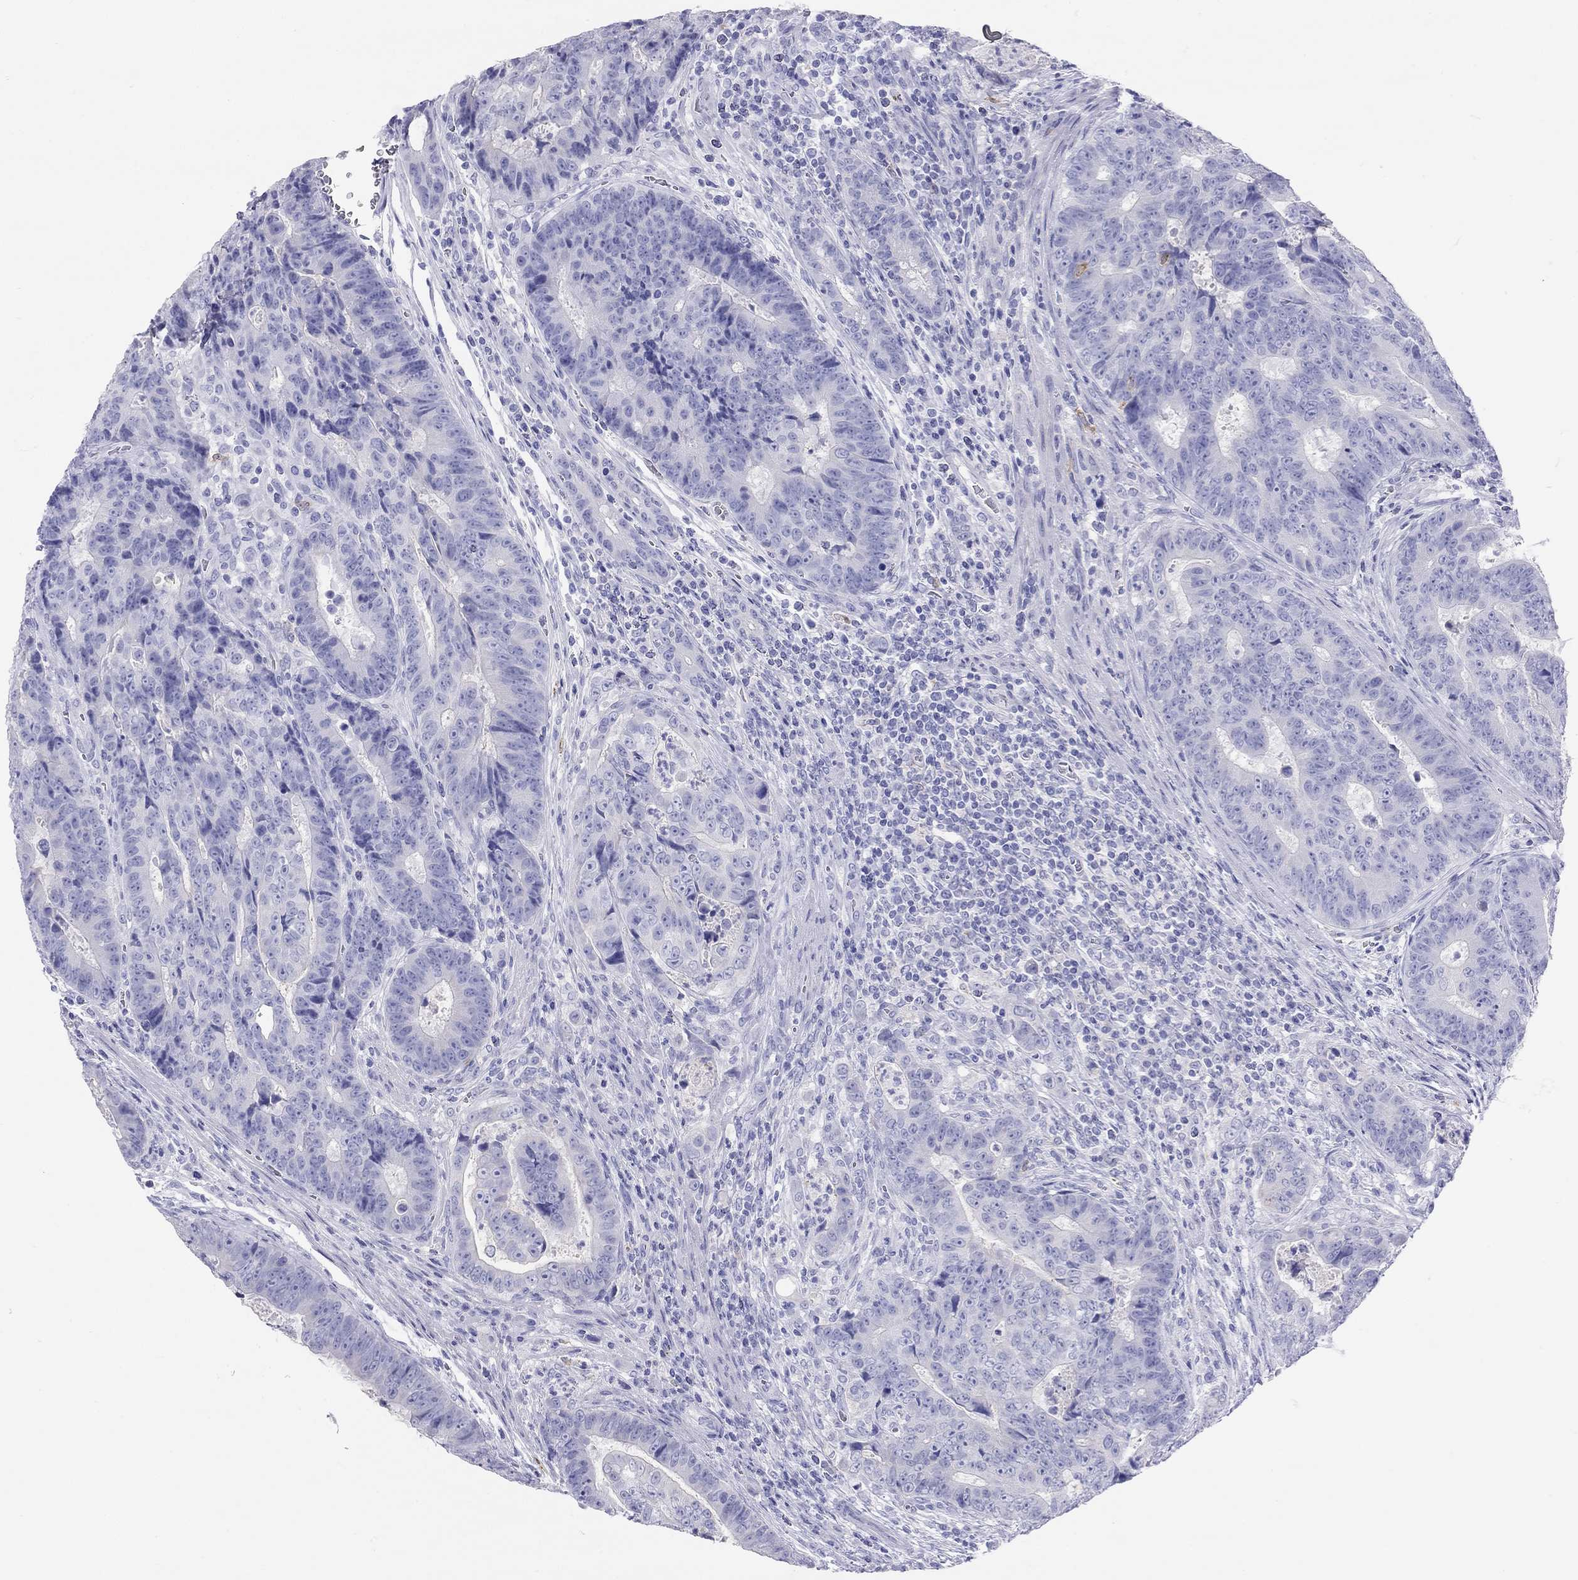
{"staining": {"intensity": "negative", "quantity": "none", "location": "none"}, "tissue": "colorectal cancer", "cell_type": "Tumor cells", "image_type": "cancer", "snomed": [{"axis": "morphology", "description": "Adenocarcinoma, NOS"}, {"axis": "topography", "description": "Colon"}], "caption": "Tumor cells show no significant protein staining in colorectal cancer.", "gene": "HLA-DQB2", "patient": {"sex": "female", "age": 48}}